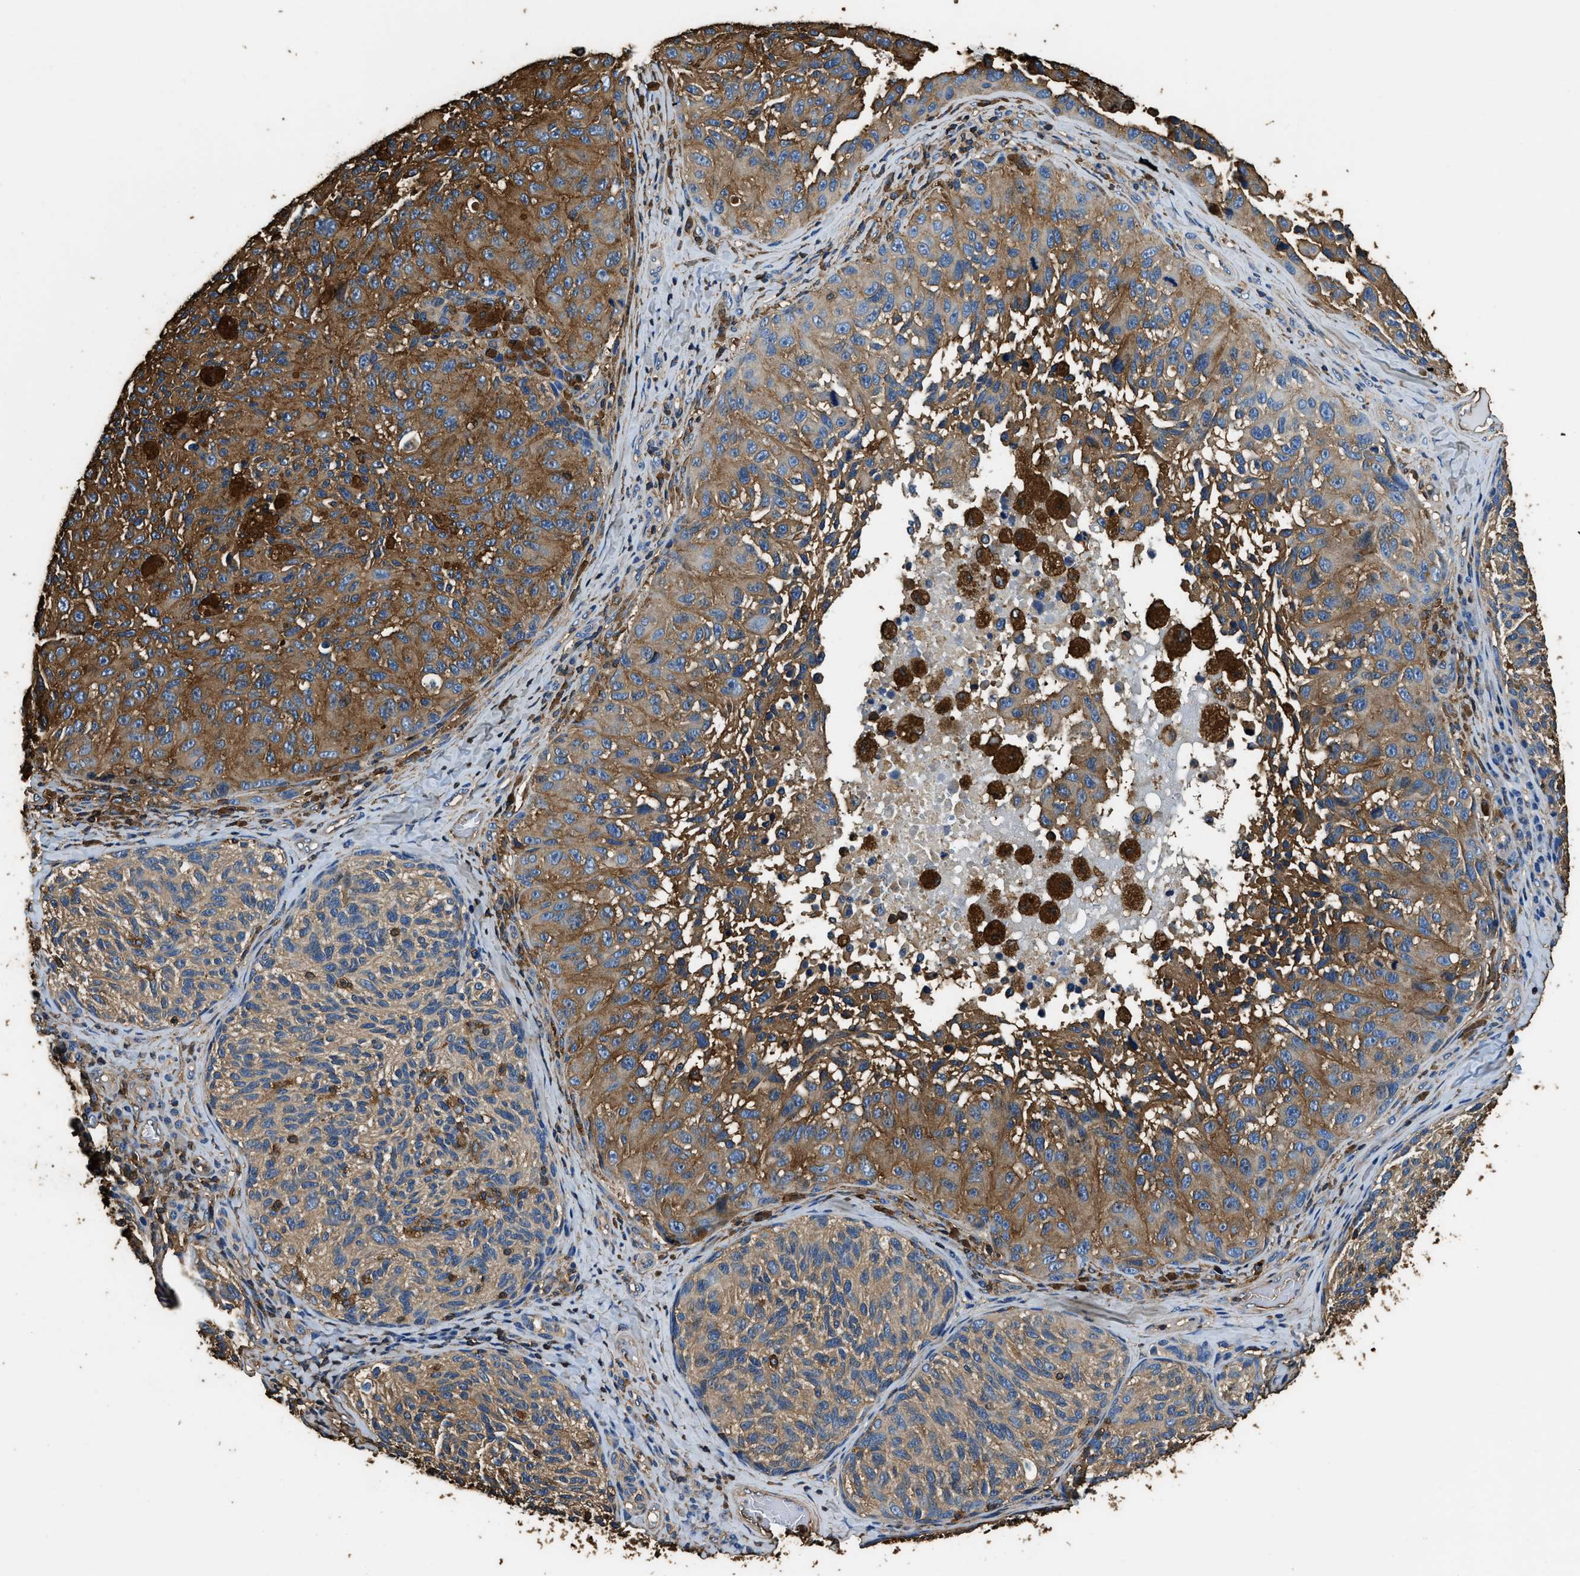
{"staining": {"intensity": "moderate", "quantity": ">75%", "location": "cytoplasmic/membranous"}, "tissue": "melanoma", "cell_type": "Tumor cells", "image_type": "cancer", "snomed": [{"axis": "morphology", "description": "Malignant melanoma, NOS"}, {"axis": "topography", "description": "Skin"}], "caption": "High-magnification brightfield microscopy of malignant melanoma stained with DAB (3,3'-diaminobenzidine) (brown) and counterstained with hematoxylin (blue). tumor cells exhibit moderate cytoplasmic/membranous expression is identified in about>75% of cells. (brown staining indicates protein expression, while blue staining denotes nuclei).", "gene": "ACCS", "patient": {"sex": "female", "age": 73}}